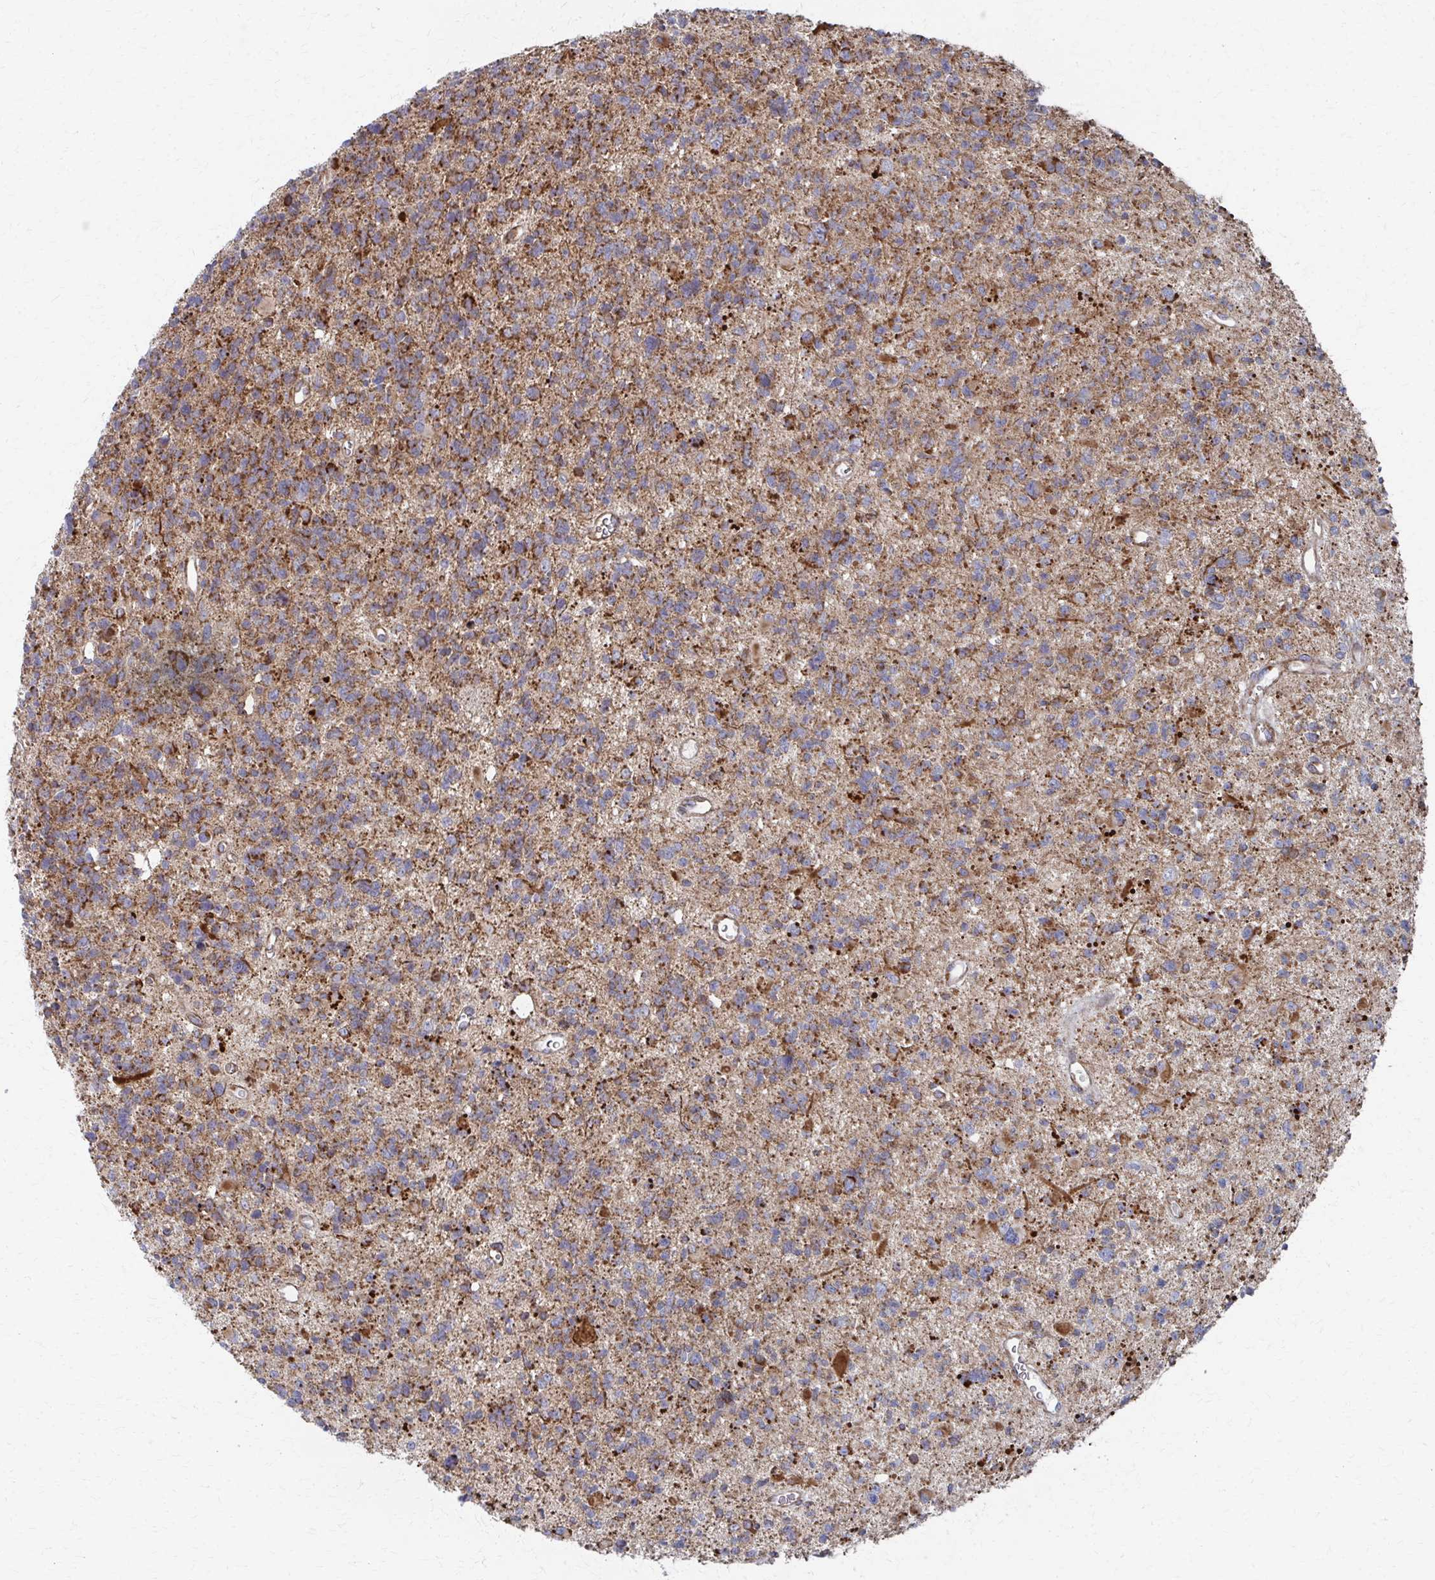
{"staining": {"intensity": "moderate", "quantity": "25%-75%", "location": "cytoplasmic/membranous"}, "tissue": "glioma", "cell_type": "Tumor cells", "image_type": "cancer", "snomed": [{"axis": "morphology", "description": "Glioma, malignant, High grade"}, {"axis": "topography", "description": "Brain"}], "caption": "Glioma tissue reveals moderate cytoplasmic/membranous positivity in approximately 25%-75% of tumor cells The staining is performed using DAB brown chromogen to label protein expression. The nuclei are counter-stained blue using hematoxylin.", "gene": "FAHD1", "patient": {"sex": "male", "age": 29}}